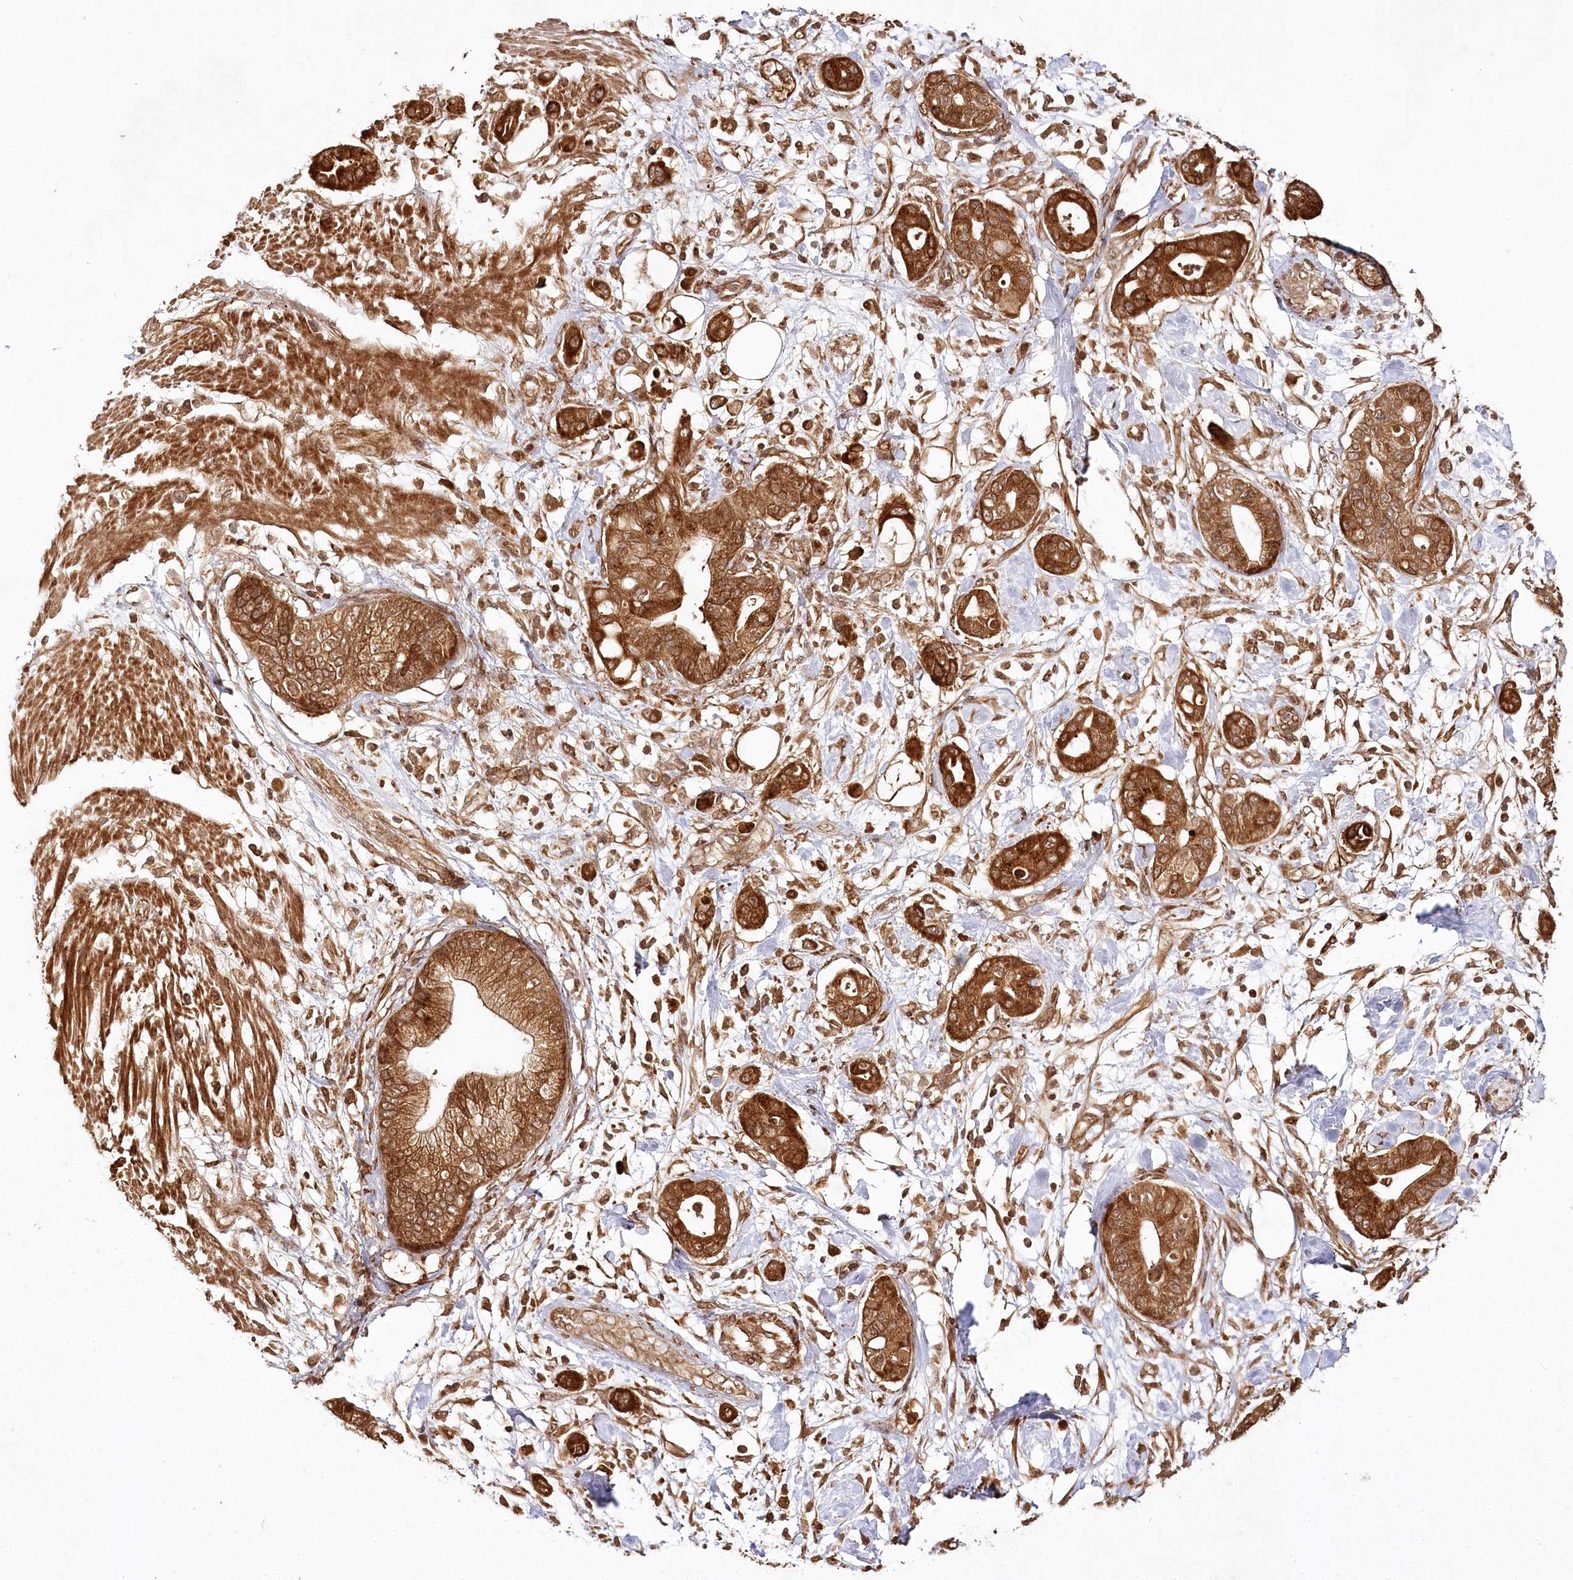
{"staining": {"intensity": "strong", "quantity": ">75%", "location": "cytoplasmic/membranous,nuclear"}, "tissue": "pancreatic cancer", "cell_type": "Tumor cells", "image_type": "cancer", "snomed": [{"axis": "morphology", "description": "Adenocarcinoma, NOS"}, {"axis": "morphology", "description": "Adenocarcinoma, metastatic, NOS"}, {"axis": "topography", "description": "Lymph node"}, {"axis": "topography", "description": "Pancreas"}, {"axis": "topography", "description": "Duodenum"}], "caption": "DAB (3,3'-diaminobenzidine) immunohistochemical staining of human pancreatic cancer (metastatic adenocarcinoma) shows strong cytoplasmic/membranous and nuclear protein positivity in approximately >75% of tumor cells.", "gene": "ULK2", "patient": {"sex": "female", "age": 64}}